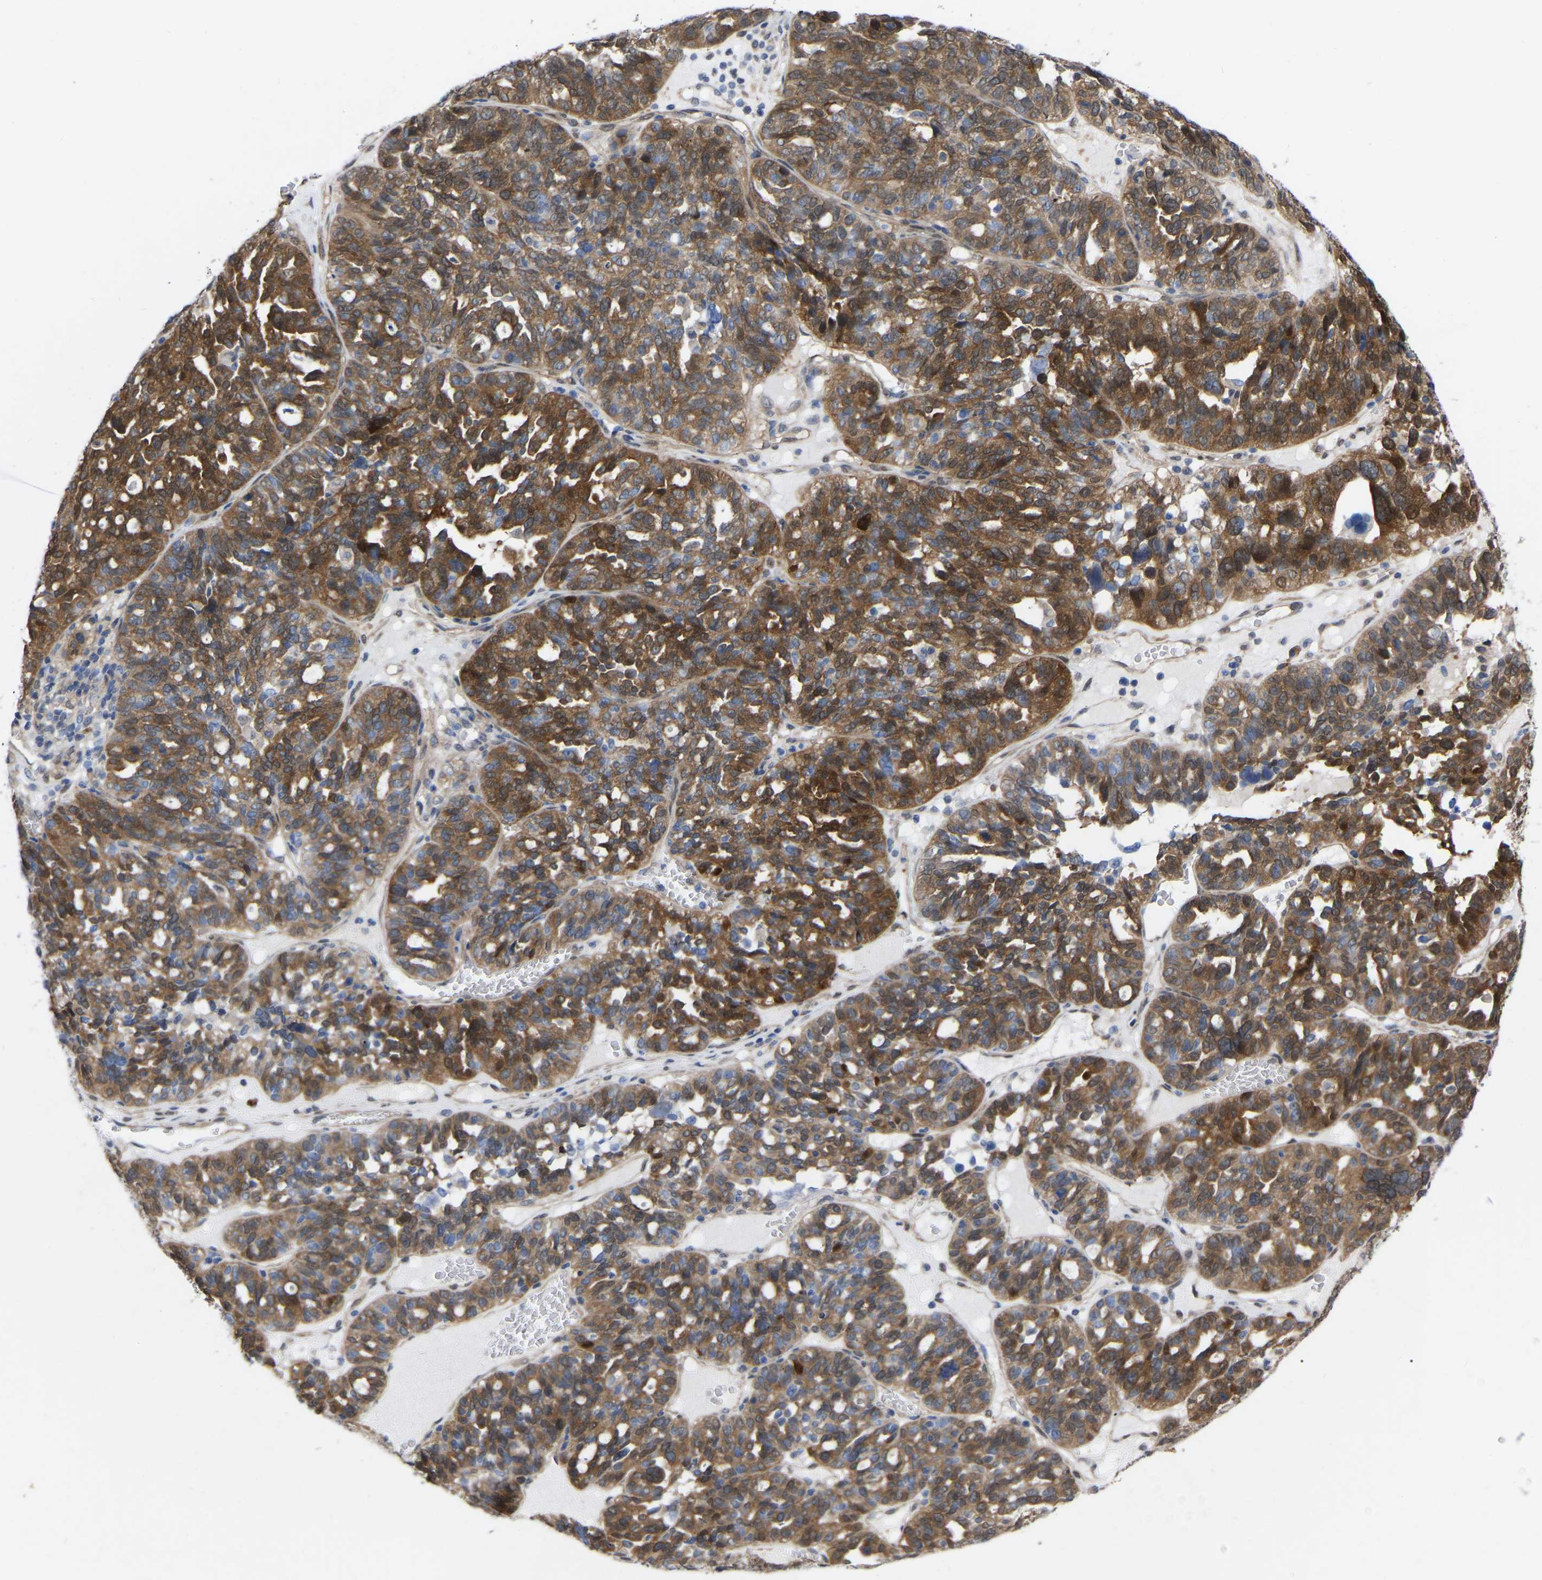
{"staining": {"intensity": "moderate", "quantity": ">75%", "location": "cytoplasmic/membranous"}, "tissue": "ovarian cancer", "cell_type": "Tumor cells", "image_type": "cancer", "snomed": [{"axis": "morphology", "description": "Cystadenocarcinoma, serous, NOS"}, {"axis": "topography", "description": "Ovary"}], "caption": "Ovarian cancer stained with IHC demonstrates moderate cytoplasmic/membranous positivity in approximately >75% of tumor cells. Nuclei are stained in blue.", "gene": "UBE4B", "patient": {"sex": "female", "age": 59}}